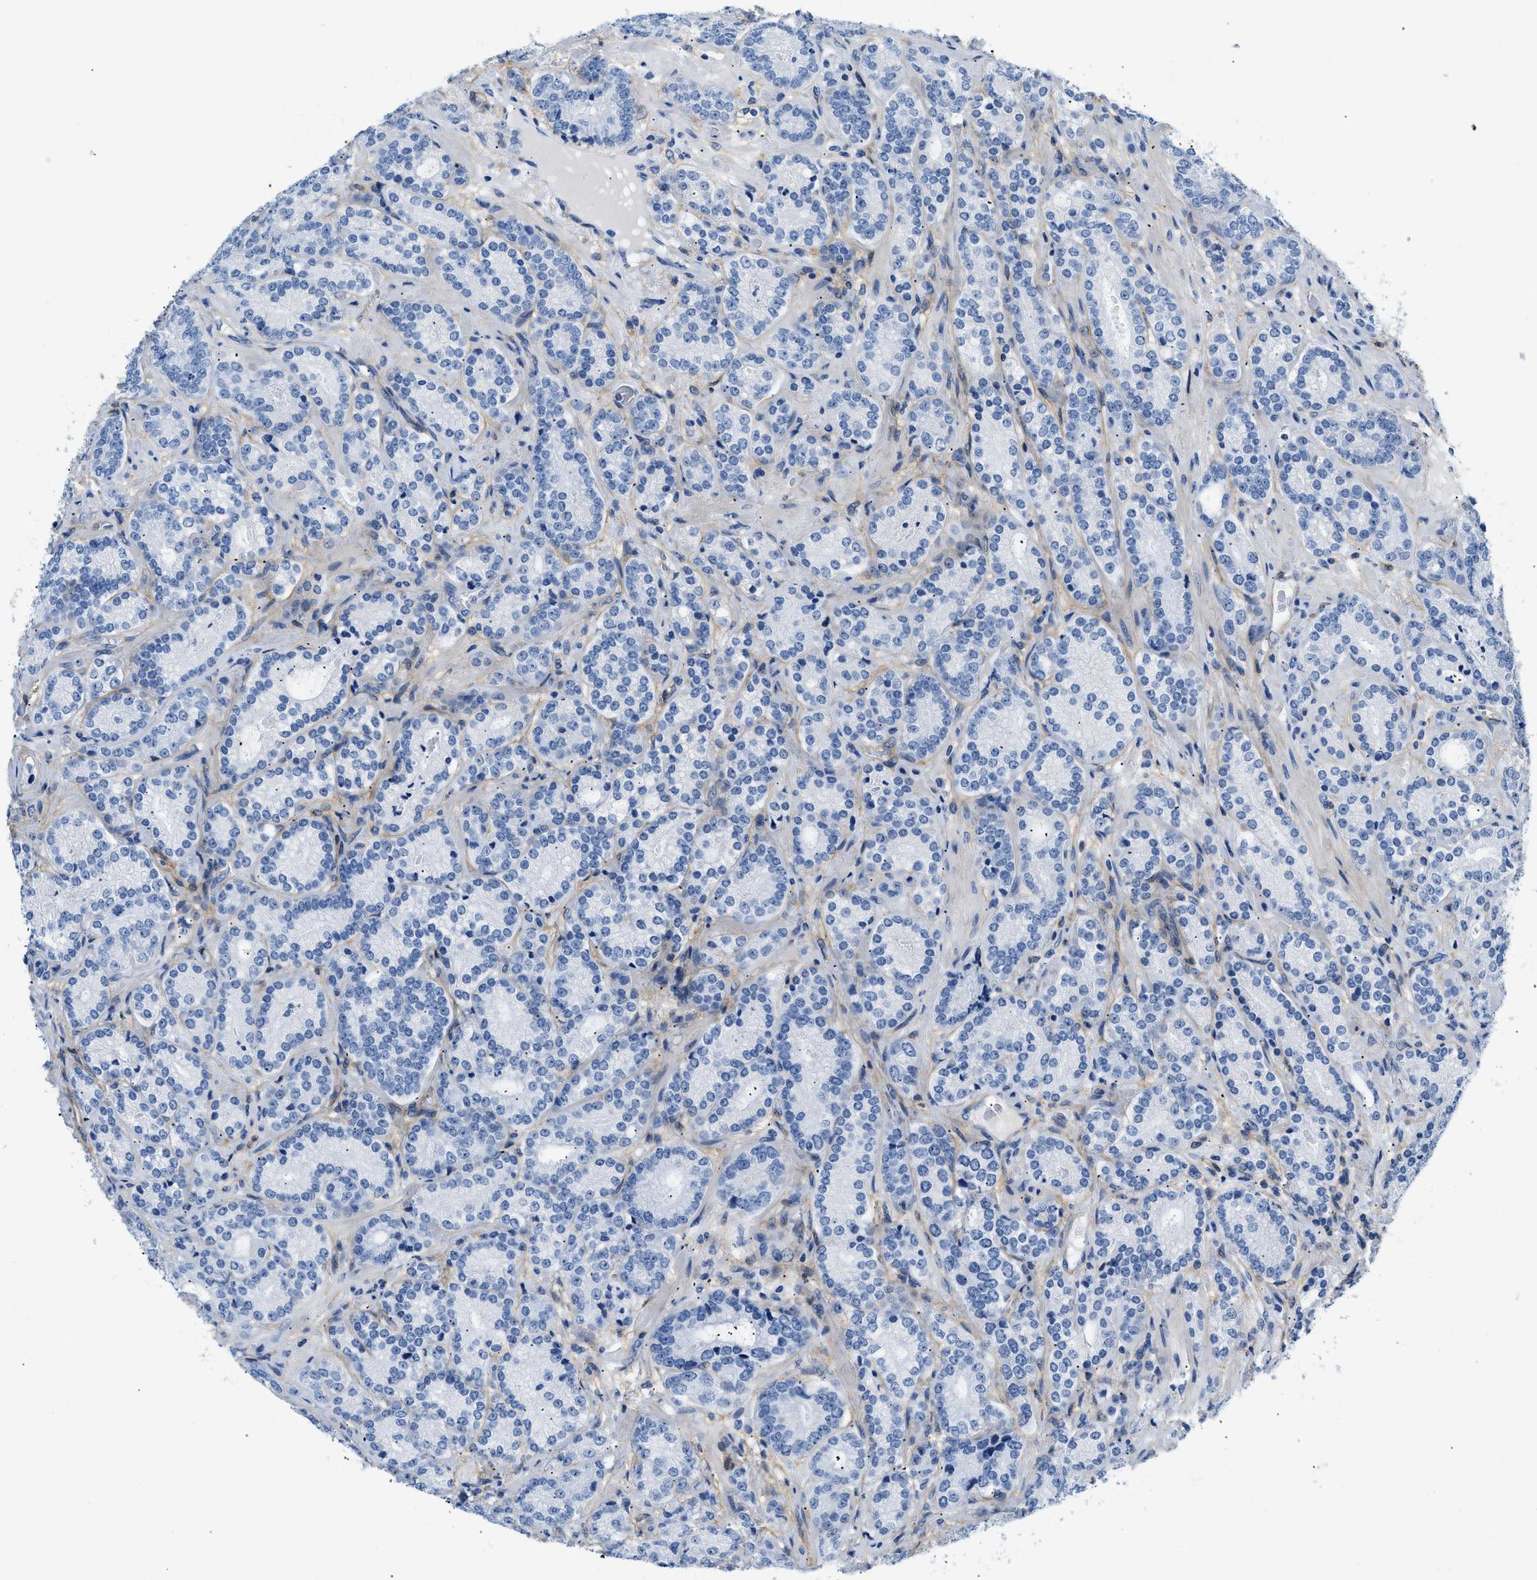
{"staining": {"intensity": "negative", "quantity": "none", "location": "none"}, "tissue": "prostate cancer", "cell_type": "Tumor cells", "image_type": "cancer", "snomed": [{"axis": "morphology", "description": "Adenocarcinoma, High grade"}, {"axis": "topography", "description": "Prostate"}], "caption": "IHC photomicrograph of human prostate cancer (high-grade adenocarcinoma) stained for a protein (brown), which displays no expression in tumor cells.", "gene": "PDGFRB", "patient": {"sex": "male", "age": 61}}